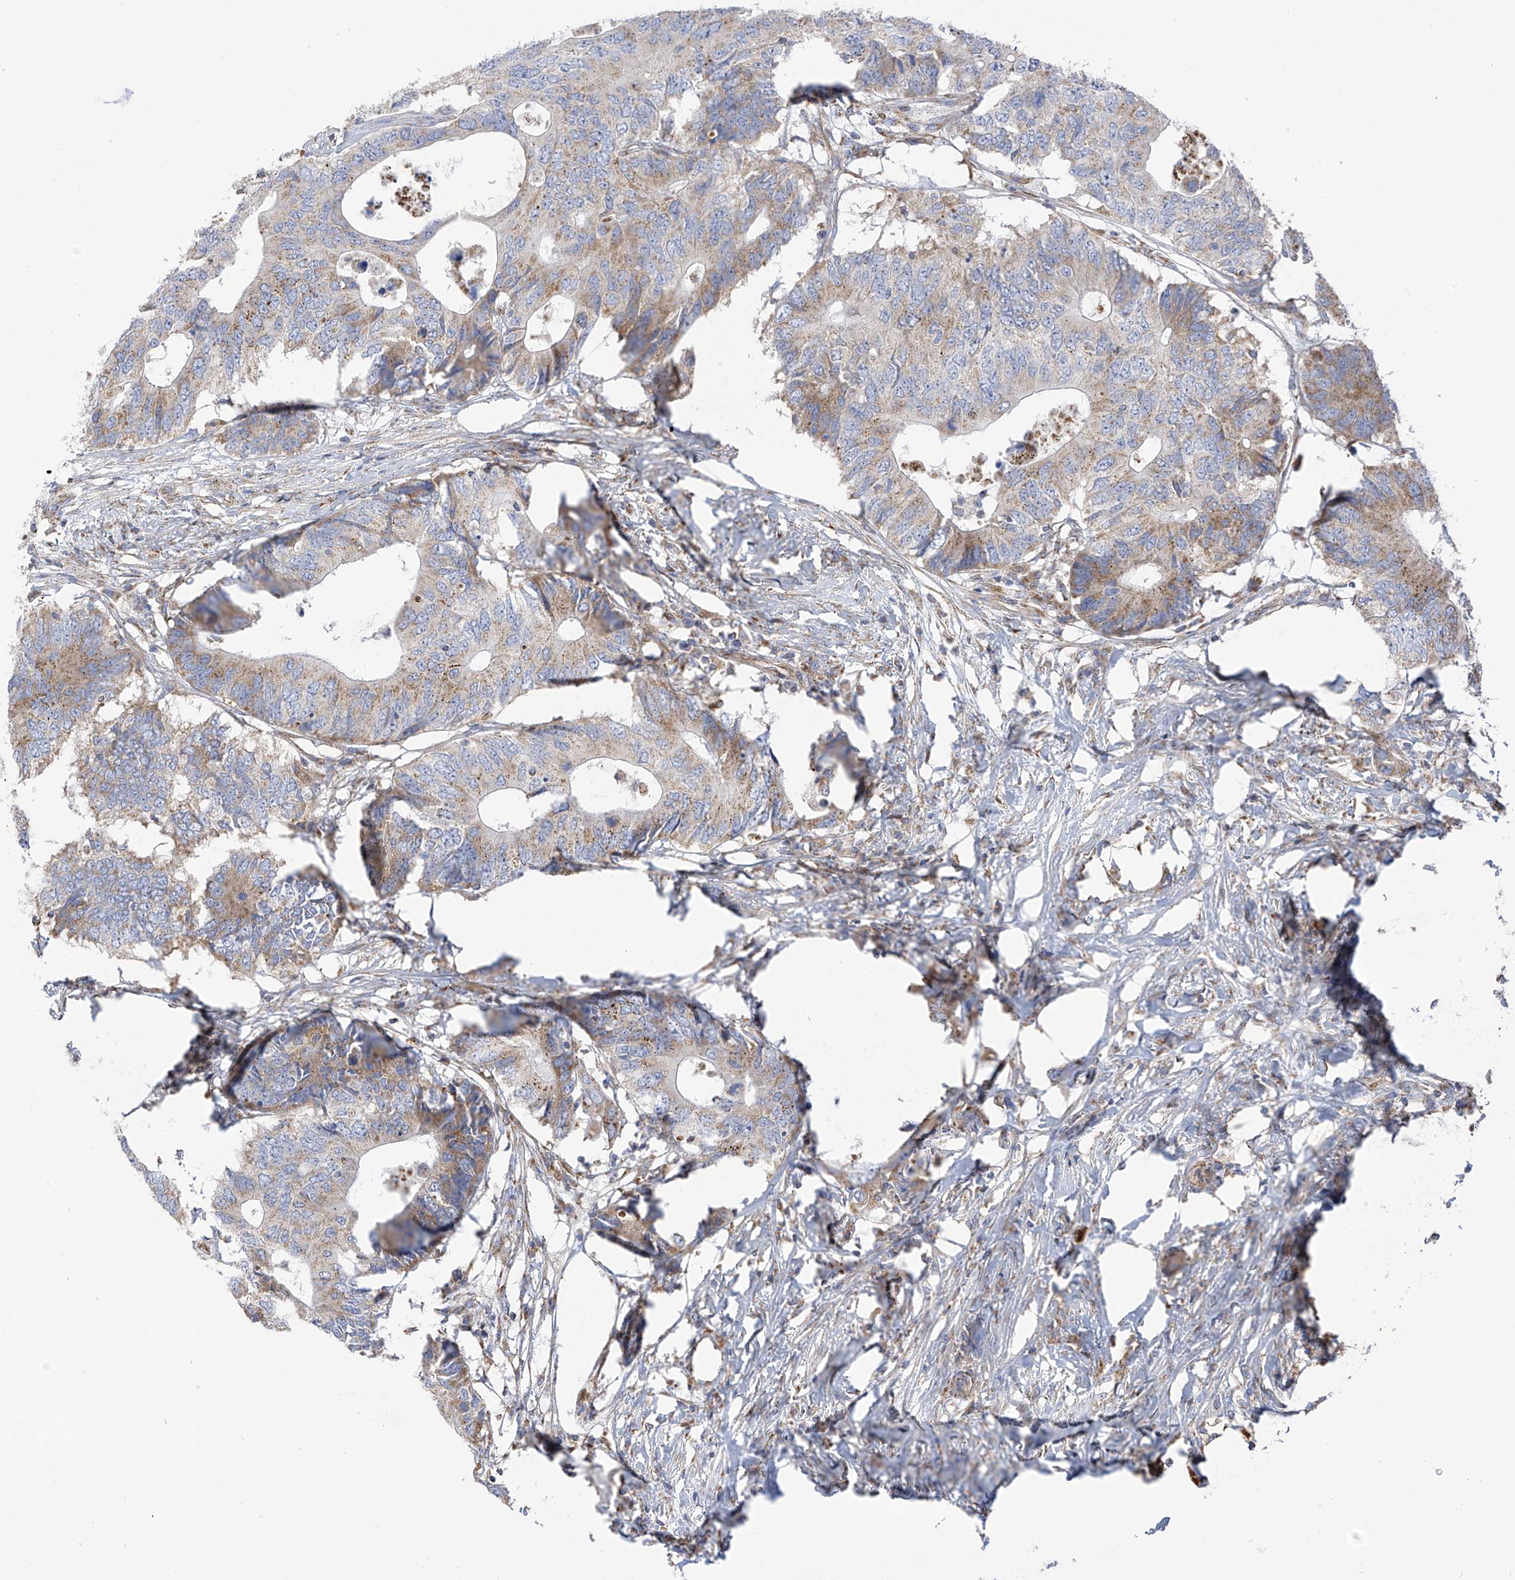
{"staining": {"intensity": "moderate", "quantity": "25%-75%", "location": "cytoplasmic/membranous"}, "tissue": "colorectal cancer", "cell_type": "Tumor cells", "image_type": "cancer", "snomed": [{"axis": "morphology", "description": "Adenocarcinoma, NOS"}, {"axis": "topography", "description": "Colon"}], "caption": "Immunohistochemical staining of human colorectal cancer (adenocarcinoma) reveals medium levels of moderate cytoplasmic/membranous protein staining in approximately 25%-75% of tumor cells.", "gene": "ITM2B", "patient": {"sex": "male", "age": 71}}